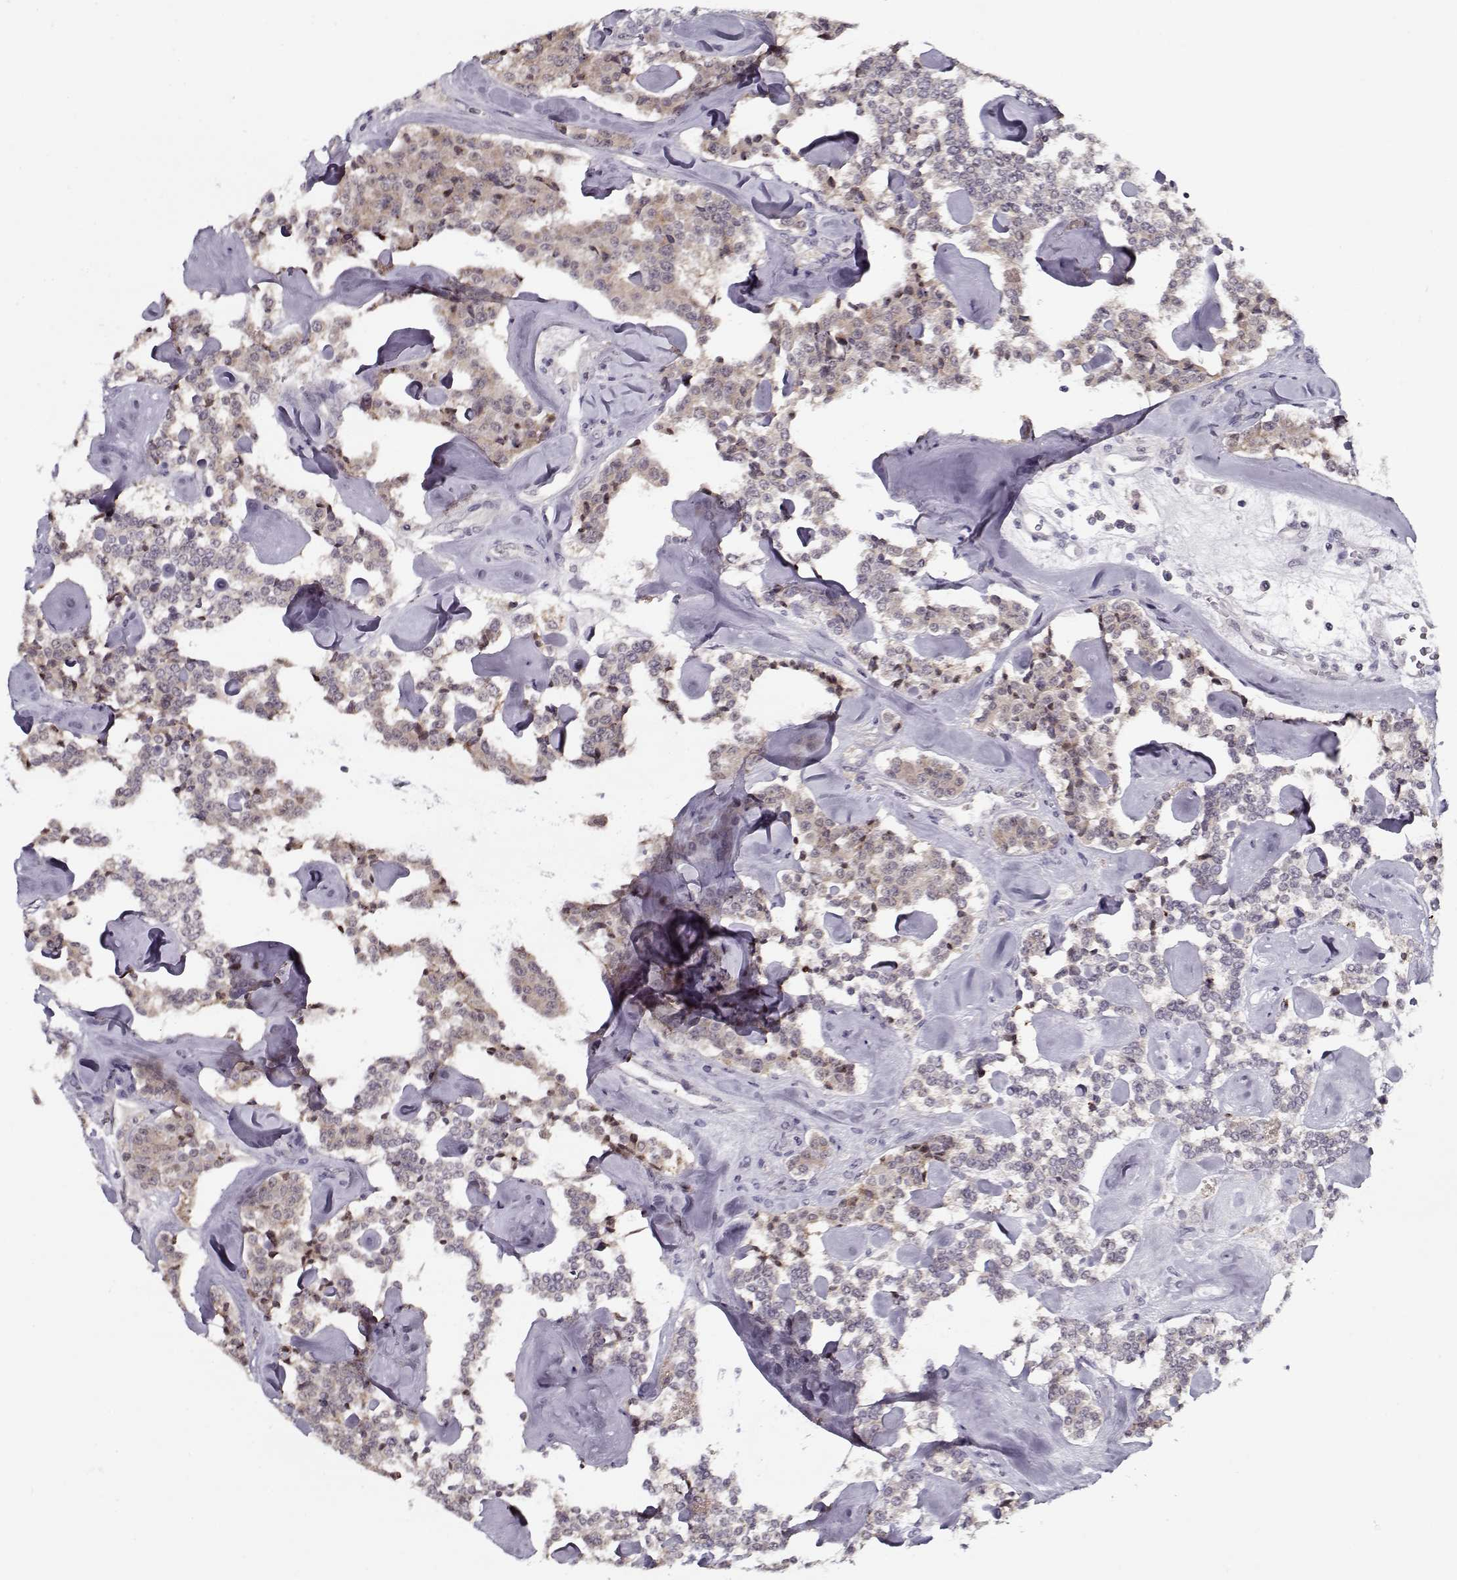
{"staining": {"intensity": "weak", "quantity": ">75%", "location": "cytoplasmic/membranous"}, "tissue": "carcinoid", "cell_type": "Tumor cells", "image_type": "cancer", "snomed": [{"axis": "morphology", "description": "Carcinoid, malignant, NOS"}, {"axis": "topography", "description": "Pancreas"}], "caption": "Carcinoid stained with a brown dye demonstrates weak cytoplasmic/membranous positive positivity in approximately >75% of tumor cells.", "gene": "TESPA1", "patient": {"sex": "male", "age": 41}}